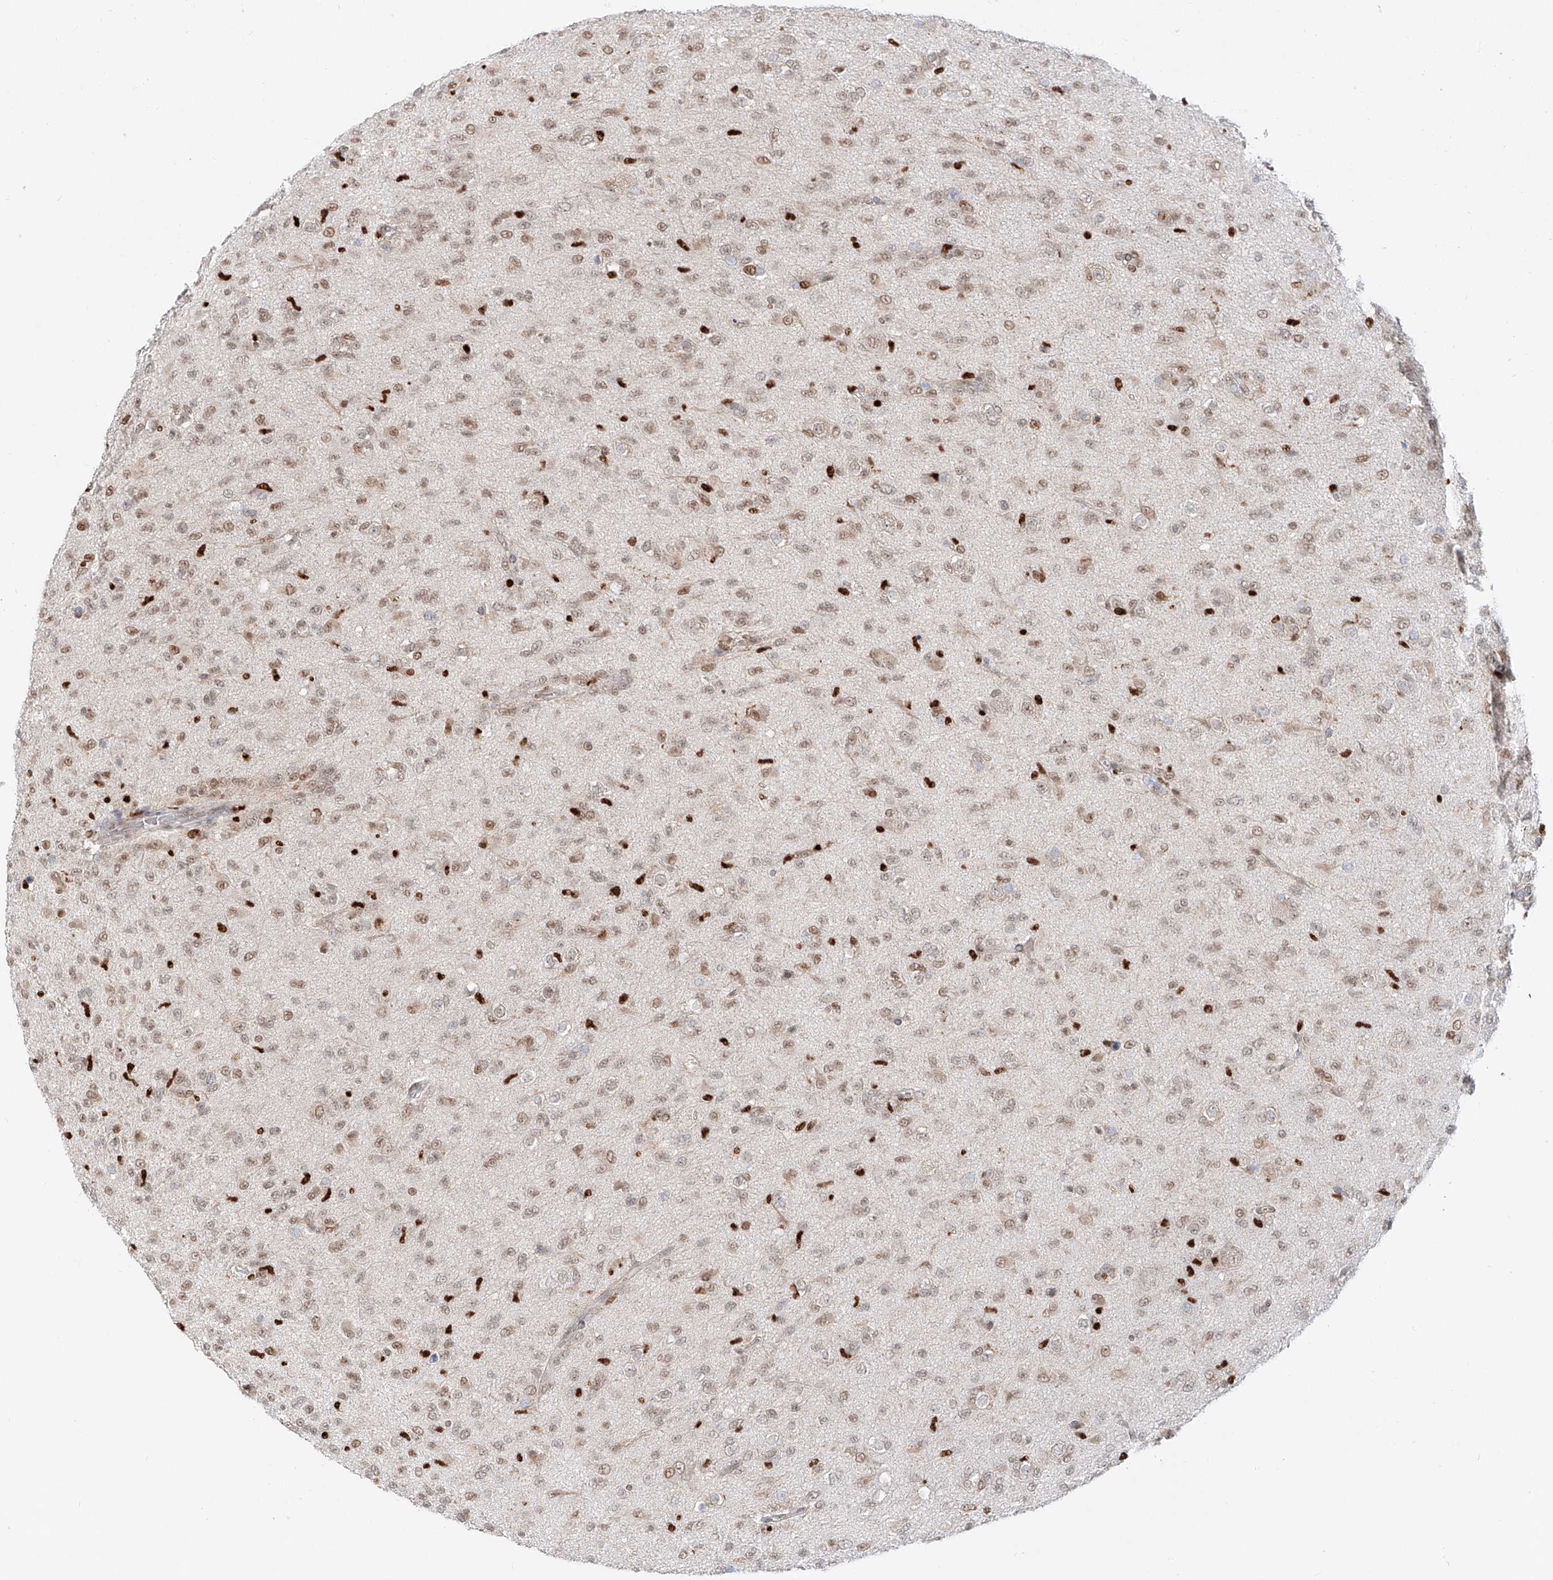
{"staining": {"intensity": "weak", "quantity": ">75%", "location": "nuclear"}, "tissue": "glioma", "cell_type": "Tumor cells", "image_type": "cancer", "snomed": [{"axis": "morphology", "description": "Glioma, malignant, Low grade"}, {"axis": "topography", "description": "Brain"}], "caption": "High-magnification brightfield microscopy of glioma stained with DAB (3,3'-diaminobenzidine) (brown) and counterstained with hematoxylin (blue). tumor cells exhibit weak nuclear expression is present in about>75% of cells.", "gene": "DZIP1L", "patient": {"sex": "male", "age": 65}}